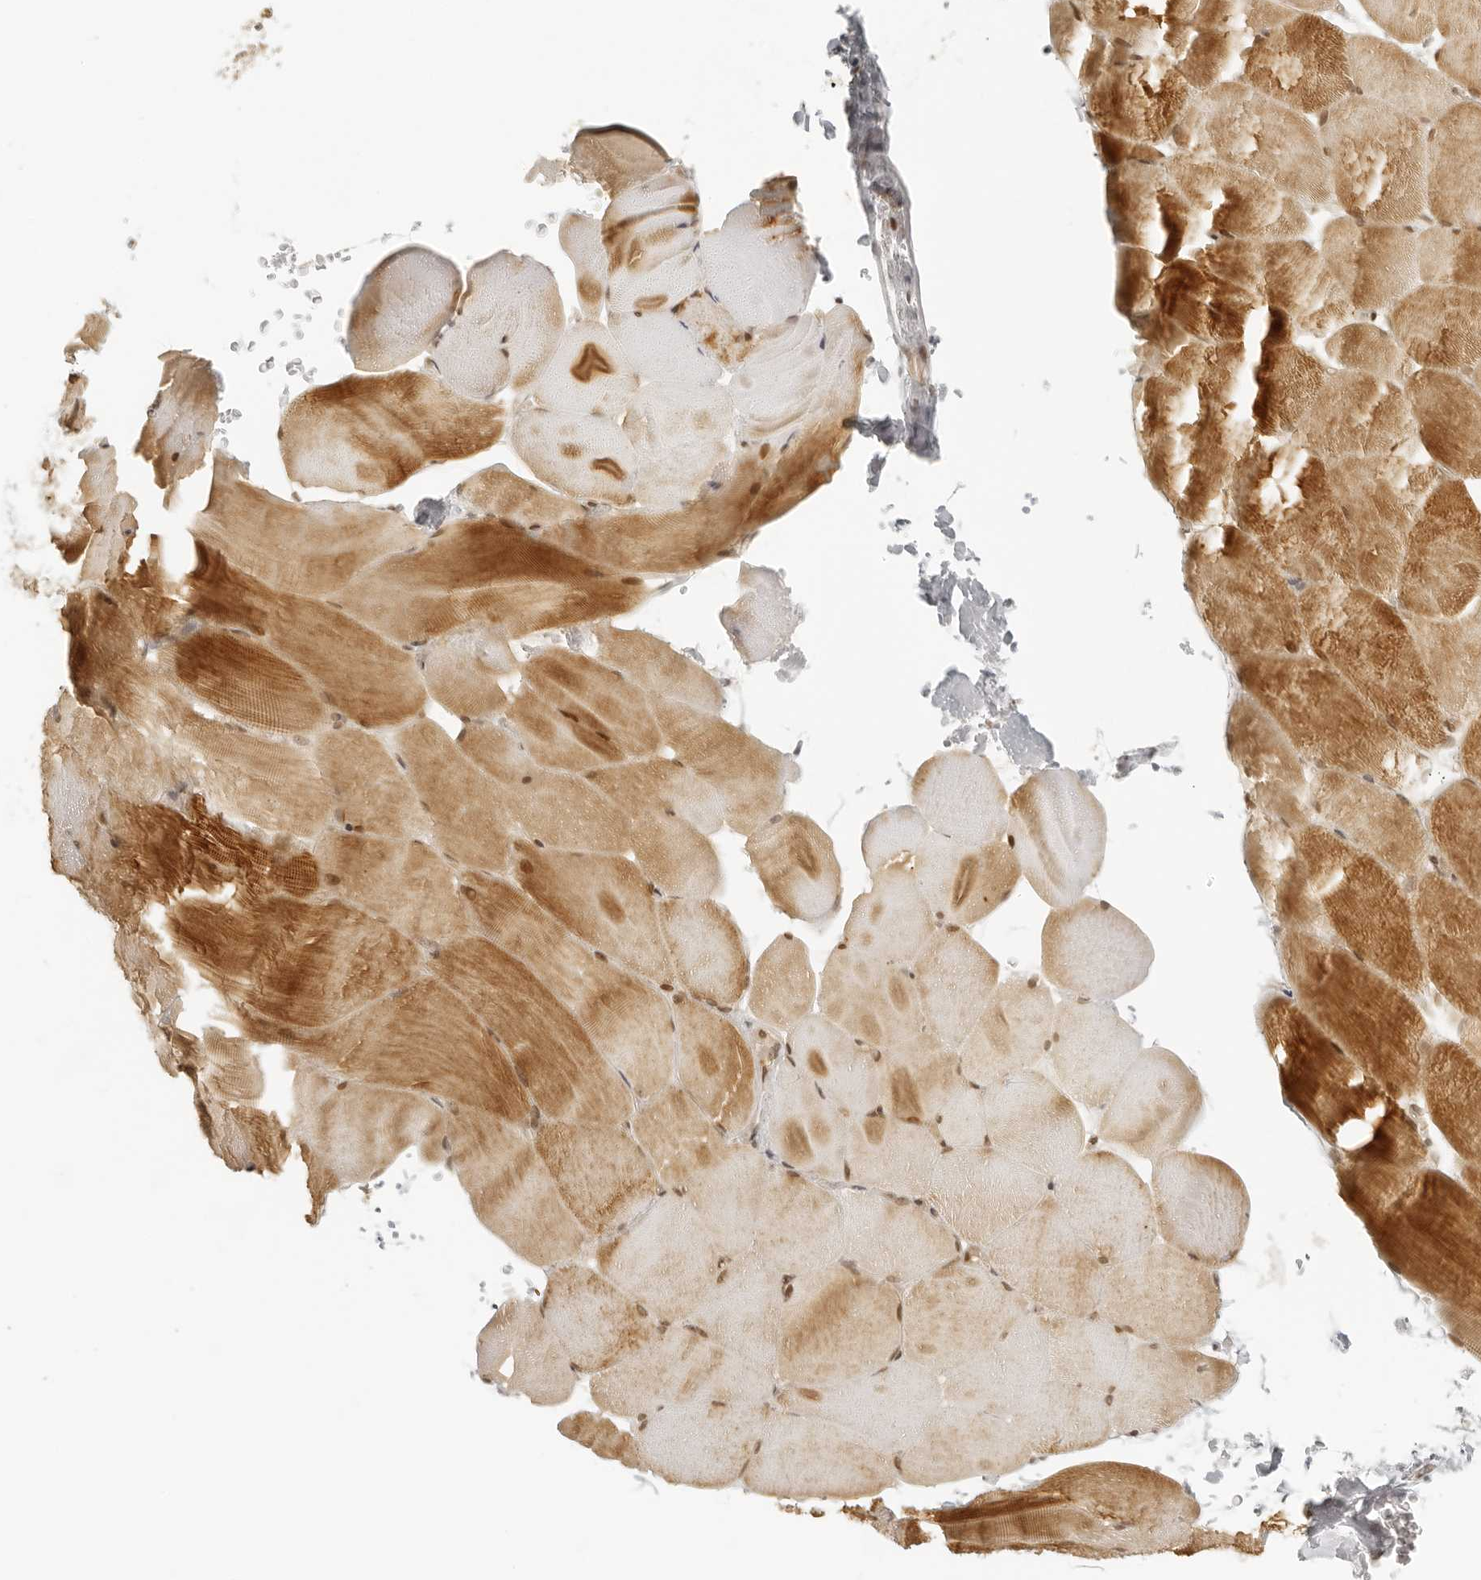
{"staining": {"intensity": "moderate", "quantity": ">75%", "location": "cytoplasmic/membranous,nuclear"}, "tissue": "skeletal muscle", "cell_type": "Myocytes", "image_type": "normal", "snomed": [{"axis": "morphology", "description": "Normal tissue, NOS"}, {"axis": "topography", "description": "Skeletal muscle"}, {"axis": "topography", "description": "Parathyroid gland"}], "caption": "The photomicrograph shows a brown stain indicating the presence of a protein in the cytoplasmic/membranous,nuclear of myocytes in skeletal muscle.", "gene": "ZNF407", "patient": {"sex": "female", "age": 37}}